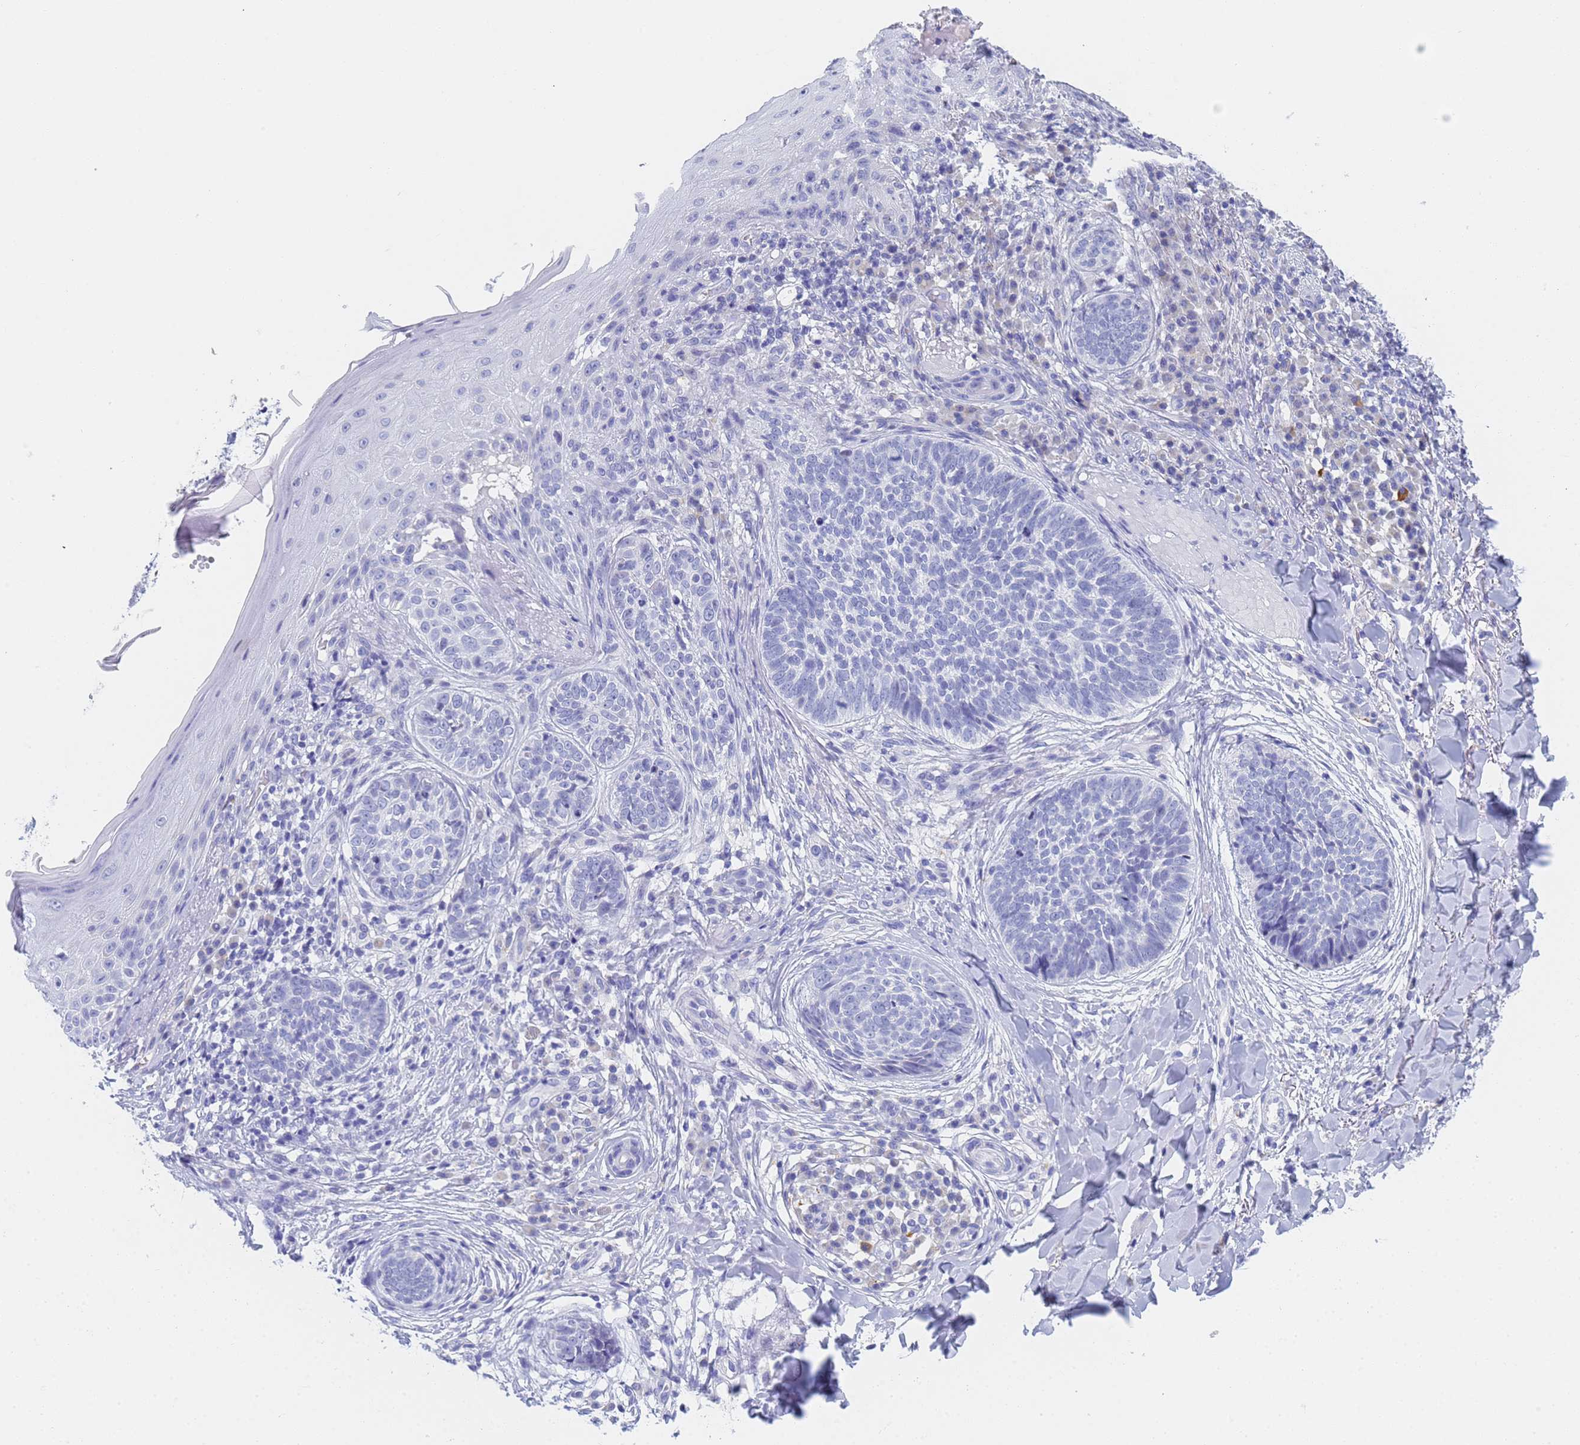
{"staining": {"intensity": "negative", "quantity": "none", "location": "none"}, "tissue": "skin cancer", "cell_type": "Tumor cells", "image_type": "cancer", "snomed": [{"axis": "morphology", "description": "Basal cell carcinoma"}, {"axis": "topography", "description": "Skin"}], "caption": "DAB (3,3'-diaminobenzidine) immunohistochemical staining of basal cell carcinoma (skin) reveals no significant expression in tumor cells. (DAB immunohistochemistry (IHC), high magnification).", "gene": "STATH", "patient": {"sex": "female", "age": 61}}